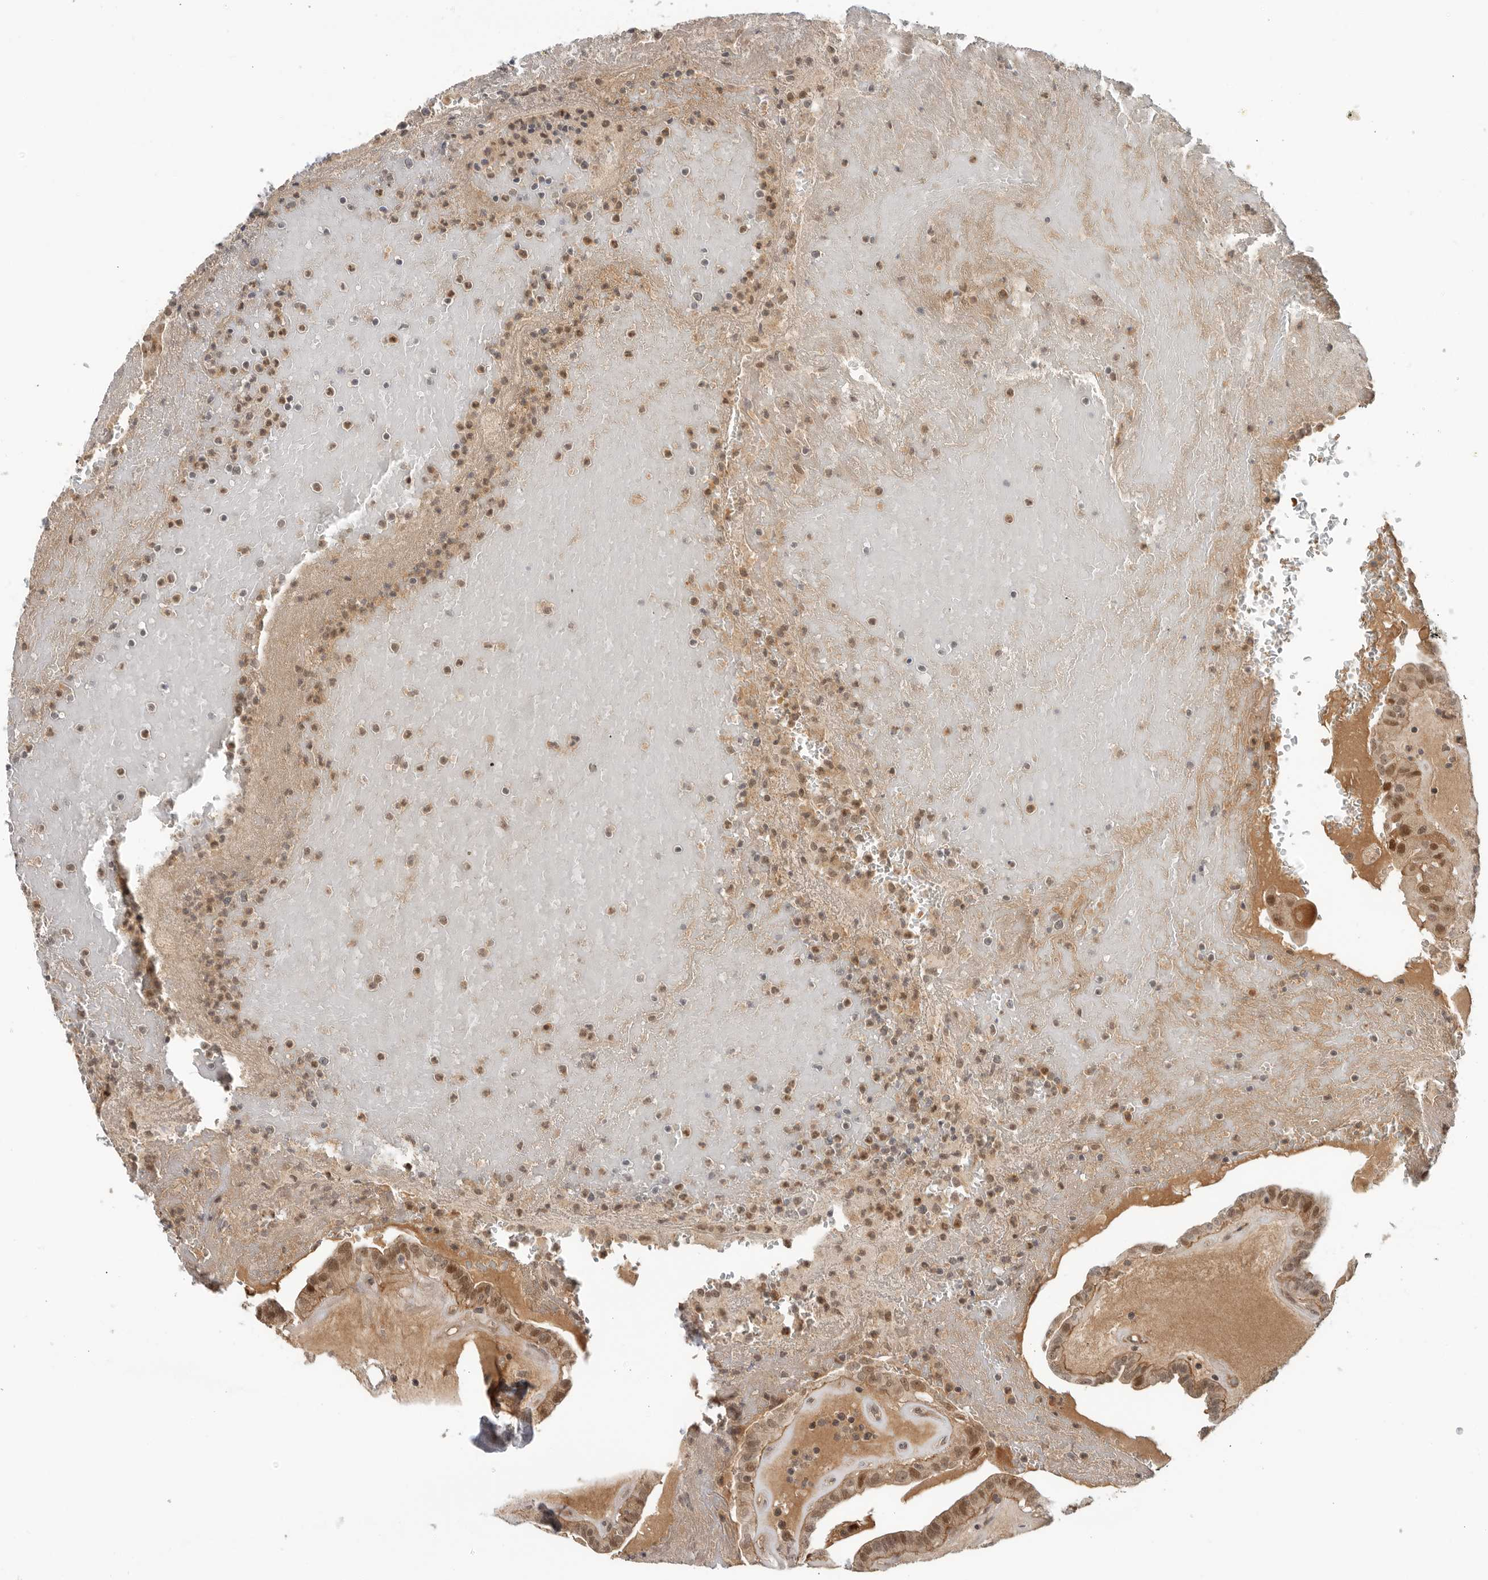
{"staining": {"intensity": "strong", "quantity": ">75%", "location": "cytoplasmic/membranous,nuclear"}, "tissue": "thyroid cancer", "cell_type": "Tumor cells", "image_type": "cancer", "snomed": [{"axis": "morphology", "description": "Papillary adenocarcinoma, NOS"}, {"axis": "topography", "description": "Thyroid gland"}], "caption": "About >75% of tumor cells in human thyroid cancer (papillary adenocarcinoma) demonstrate strong cytoplasmic/membranous and nuclear protein expression as visualized by brown immunohistochemical staining.", "gene": "SUGCT", "patient": {"sex": "male", "age": 77}}